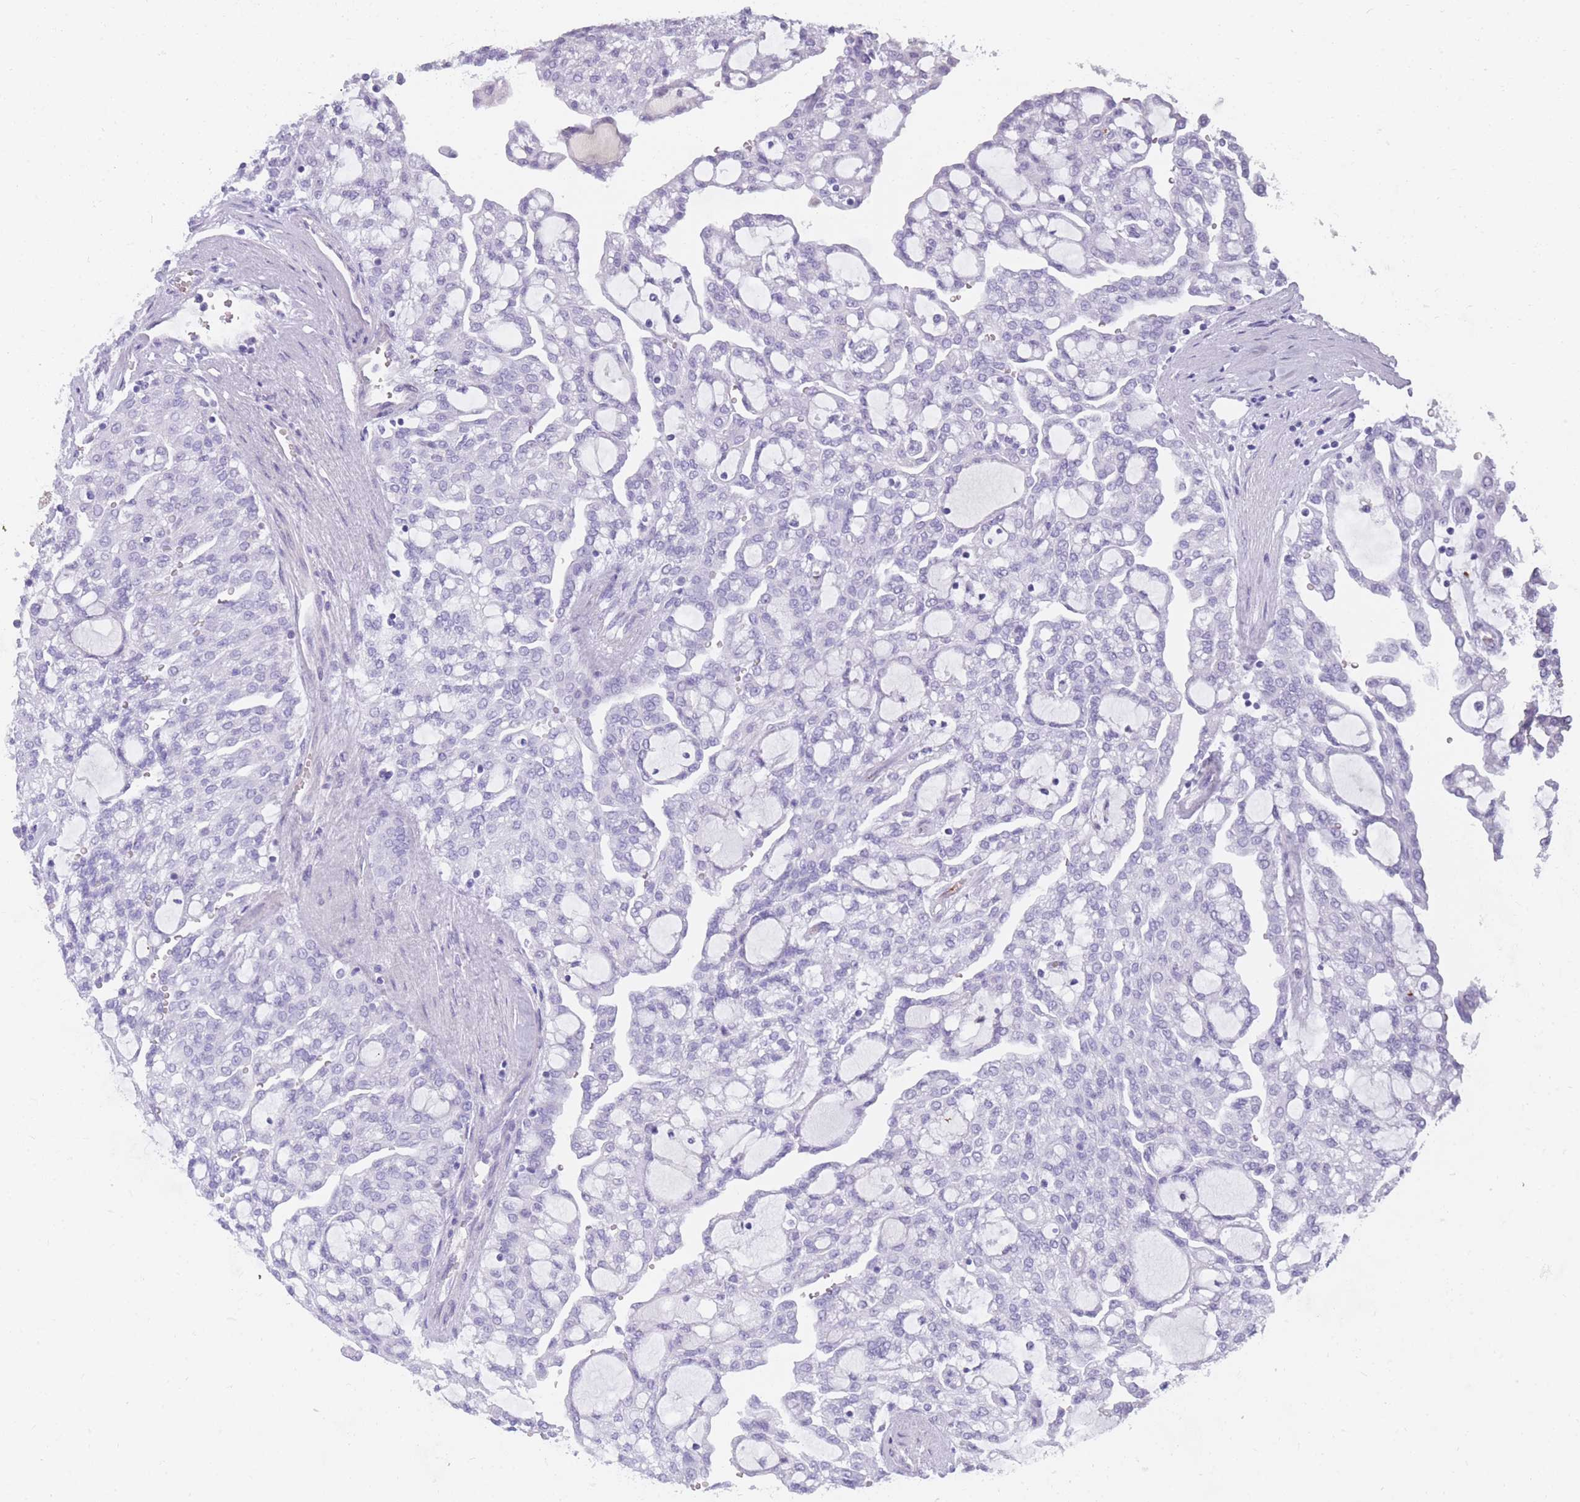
{"staining": {"intensity": "negative", "quantity": "none", "location": "none"}, "tissue": "renal cancer", "cell_type": "Tumor cells", "image_type": "cancer", "snomed": [{"axis": "morphology", "description": "Adenocarcinoma, NOS"}, {"axis": "topography", "description": "Kidney"}], "caption": "An IHC micrograph of renal cancer is shown. There is no staining in tumor cells of renal cancer. (Brightfield microscopy of DAB immunohistochemistry (IHC) at high magnification).", "gene": "TNFSF11", "patient": {"sex": "male", "age": 63}}